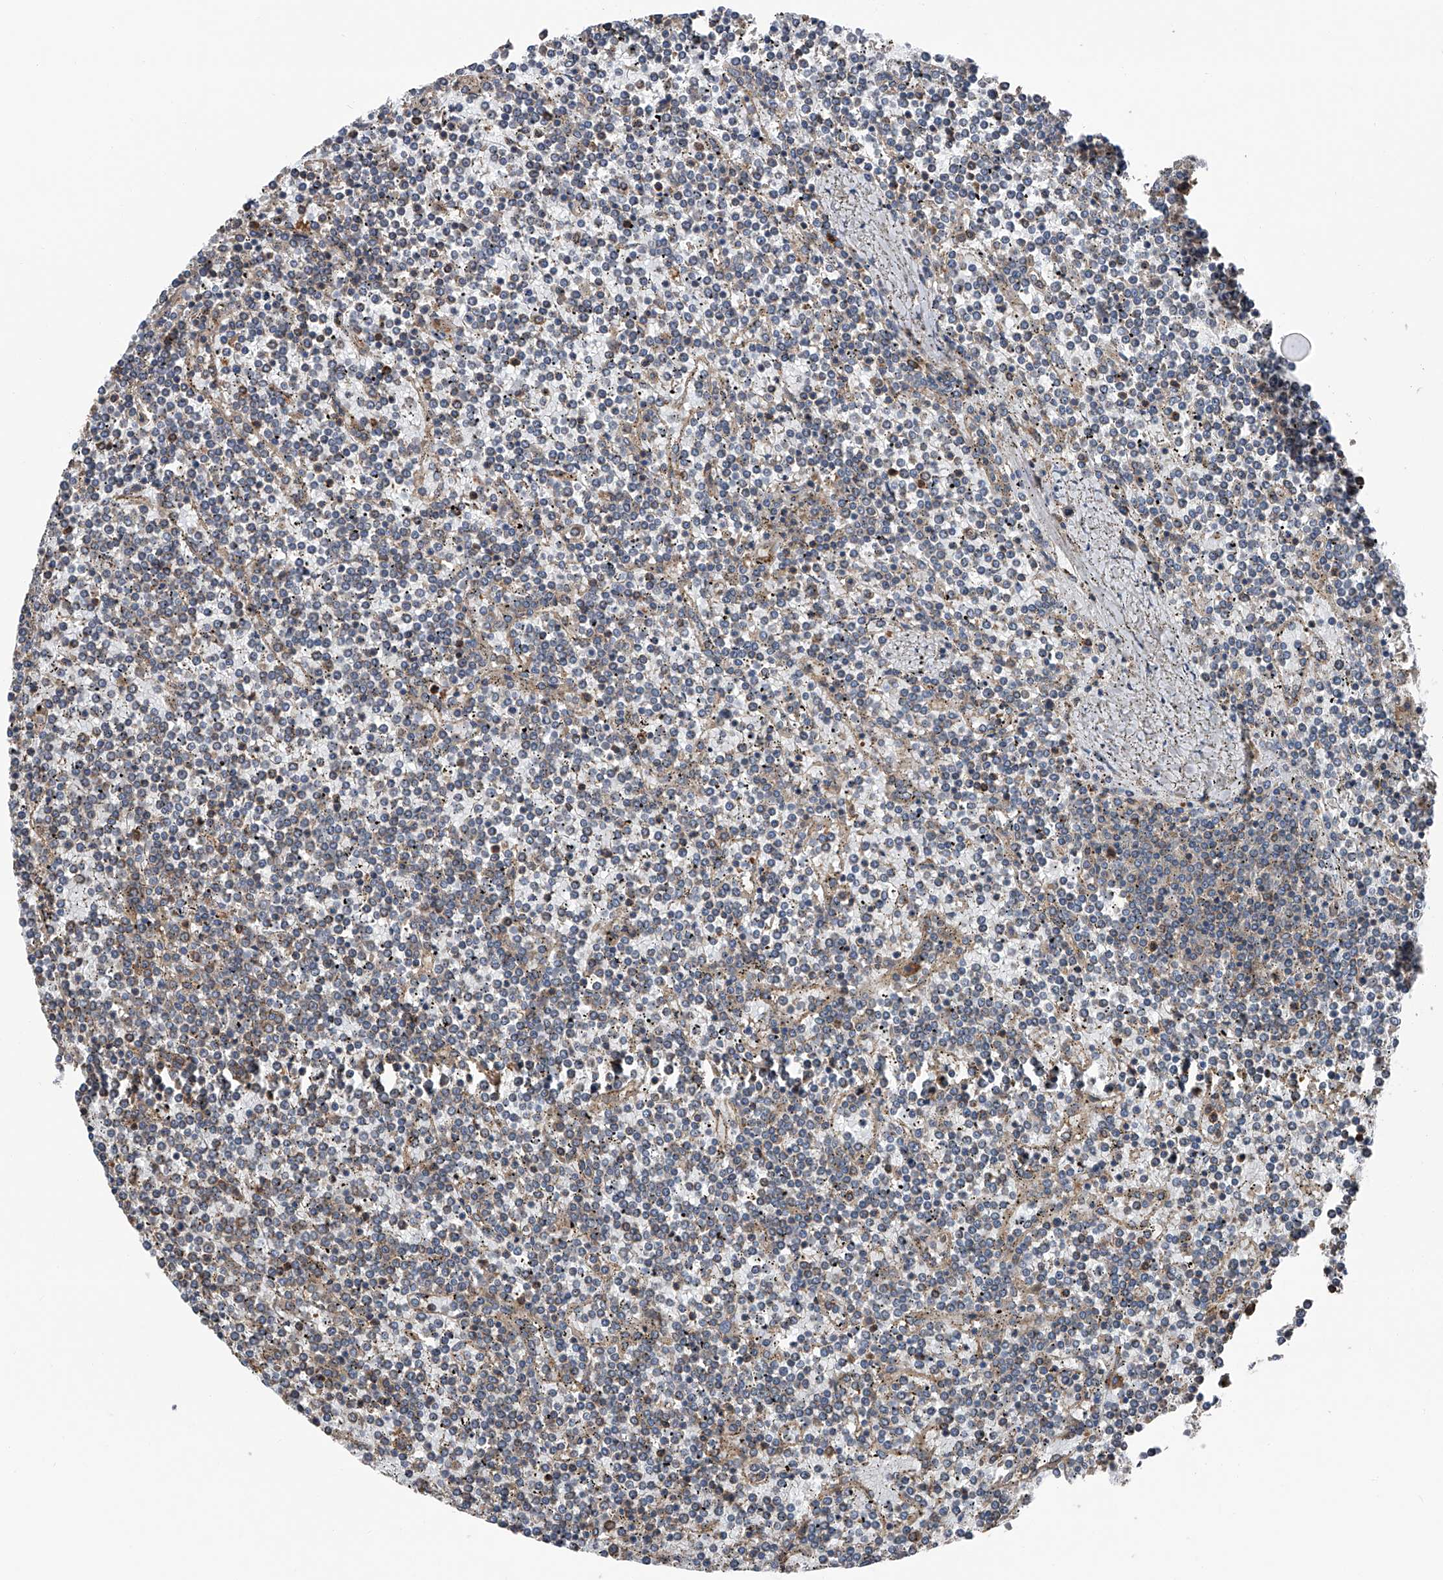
{"staining": {"intensity": "negative", "quantity": "none", "location": "none"}, "tissue": "lymphoma", "cell_type": "Tumor cells", "image_type": "cancer", "snomed": [{"axis": "morphology", "description": "Malignant lymphoma, non-Hodgkin's type, Low grade"}, {"axis": "topography", "description": "Spleen"}], "caption": "High power microscopy photomicrograph of an IHC micrograph of malignant lymphoma, non-Hodgkin's type (low-grade), revealing no significant positivity in tumor cells.", "gene": "KCNJ2", "patient": {"sex": "female", "age": 19}}